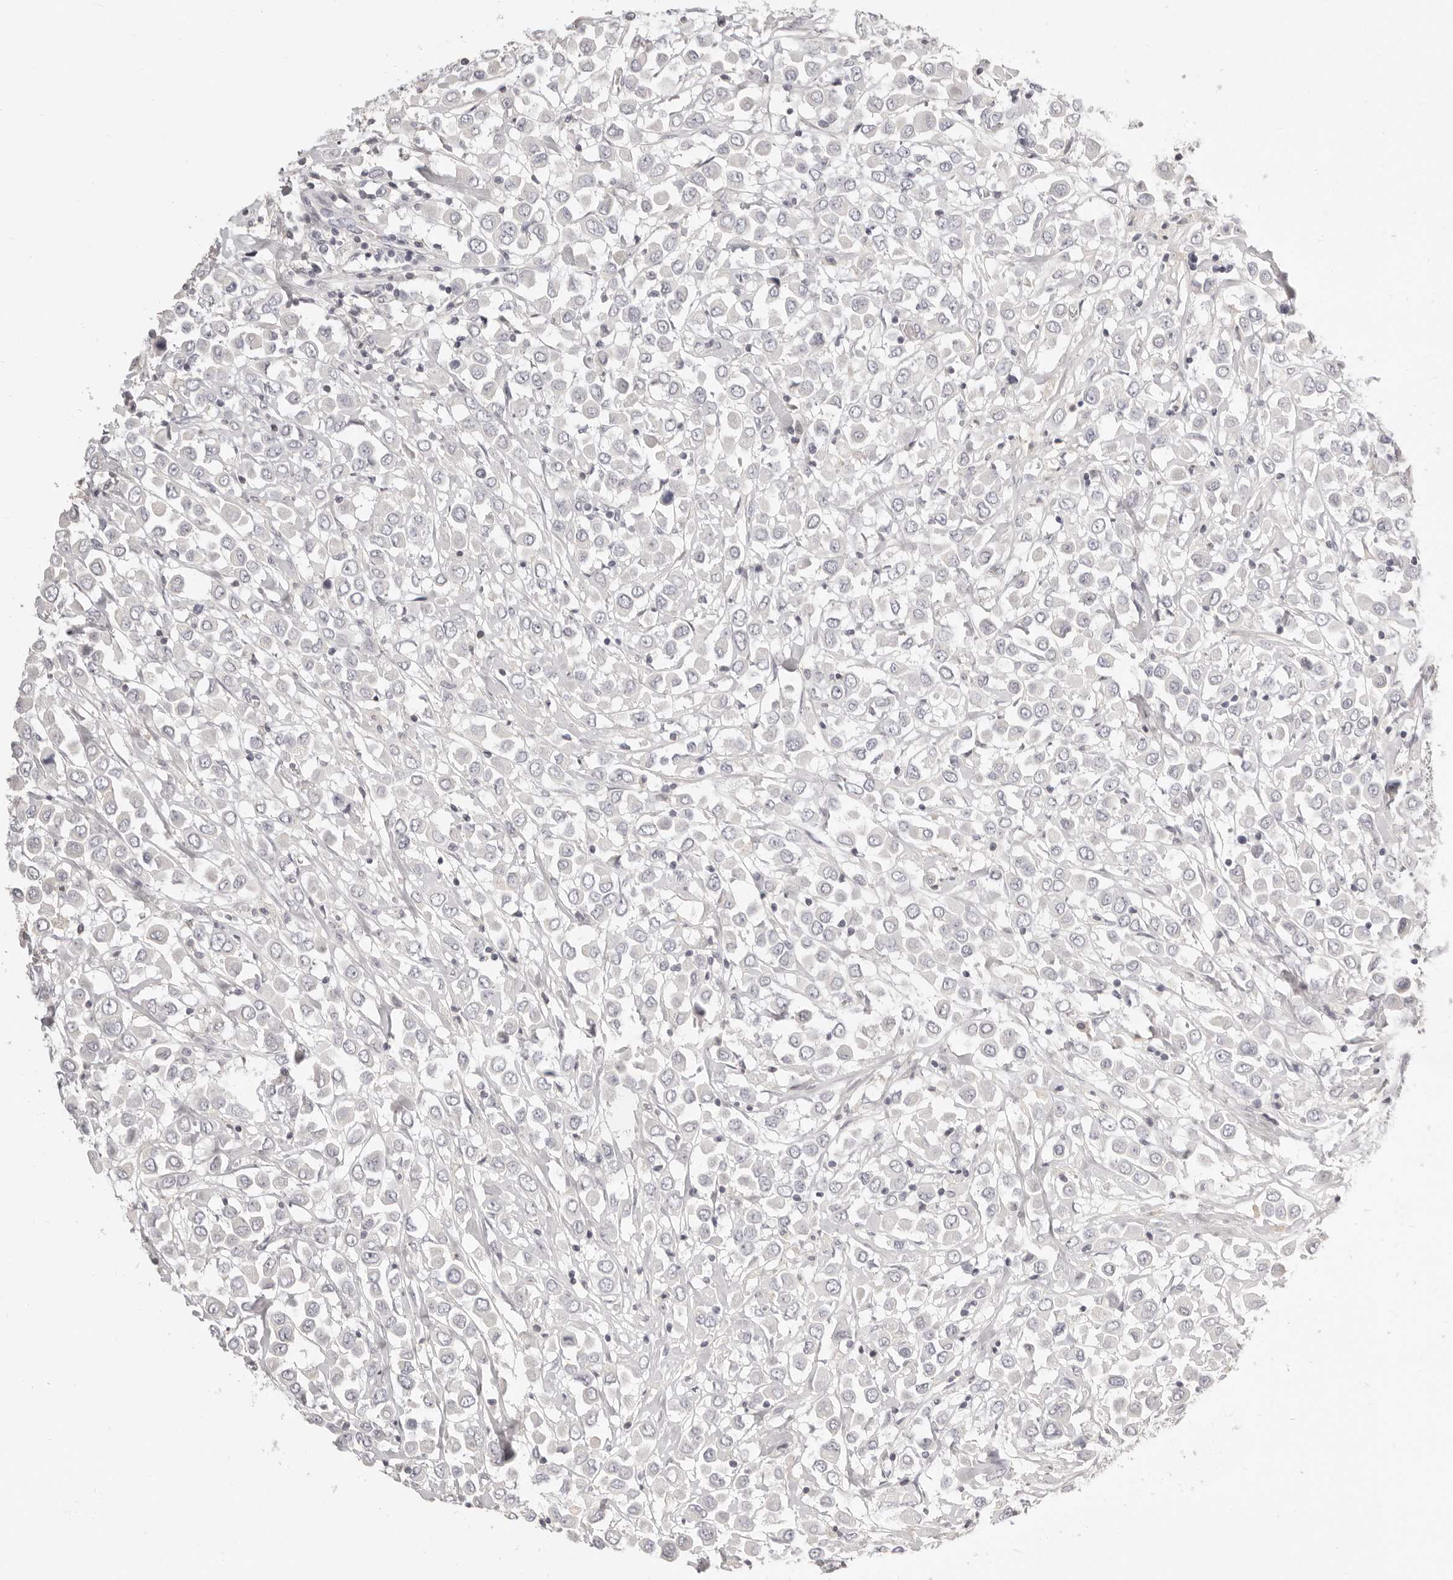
{"staining": {"intensity": "negative", "quantity": "none", "location": "none"}, "tissue": "breast cancer", "cell_type": "Tumor cells", "image_type": "cancer", "snomed": [{"axis": "morphology", "description": "Duct carcinoma"}, {"axis": "topography", "description": "Breast"}], "caption": "This is an IHC micrograph of human breast cancer. There is no staining in tumor cells.", "gene": "FABP1", "patient": {"sex": "female", "age": 61}}